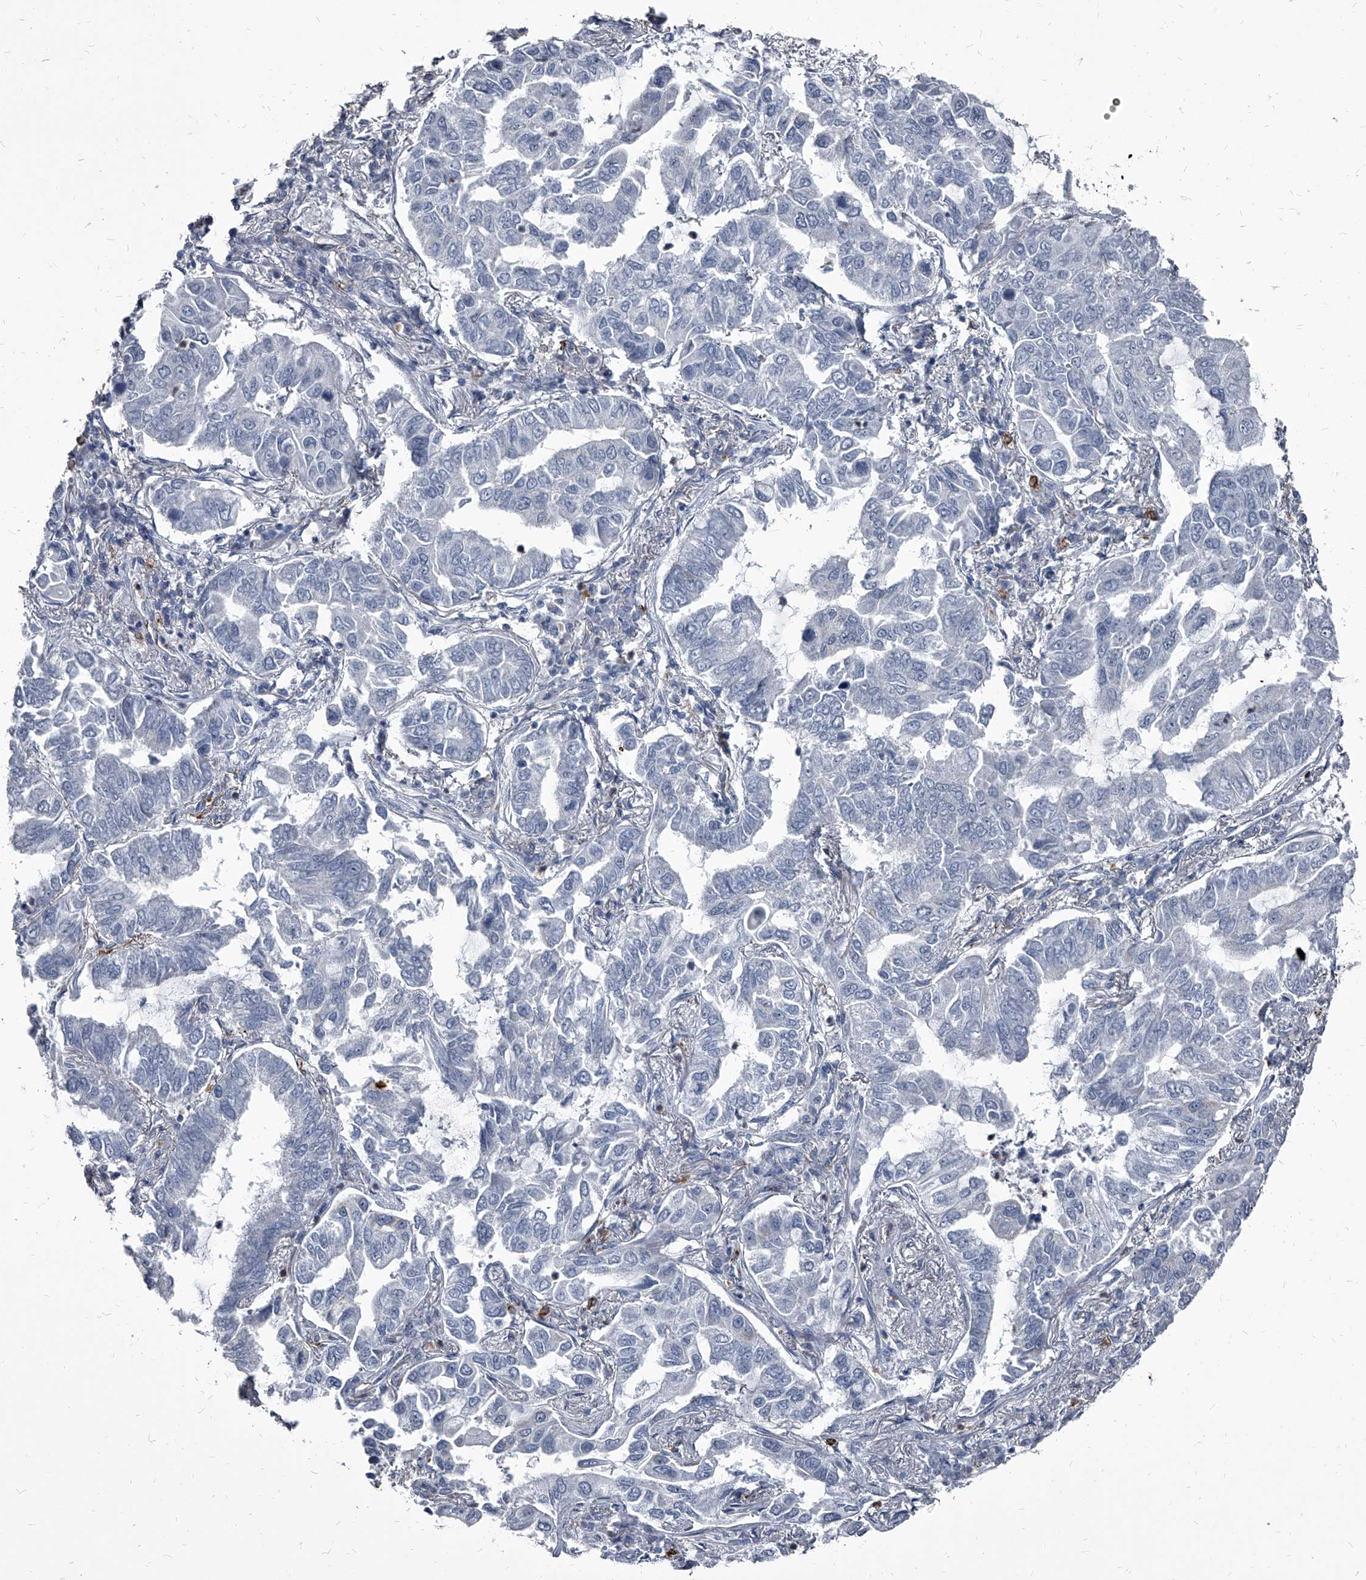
{"staining": {"intensity": "negative", "quantity": "none", "location": "none"}, "tissue": "lung cancer", "cell_type": "Tumor cells", "image_type": "cancer", "snomed": [{"axis": "morphology", "description": "Adenocarcinoma, NOS"}, {"axis": "topography", "description": "Lung"}], "caption": "High power microscopy photomicrograph of an immunohistochemistry (IHC) image of adenocarcinoma (lung), revealing no significant staining in tumor cells.", "gene": "PGLYRP3", "patient": {"sex": "male", "age": 64}}